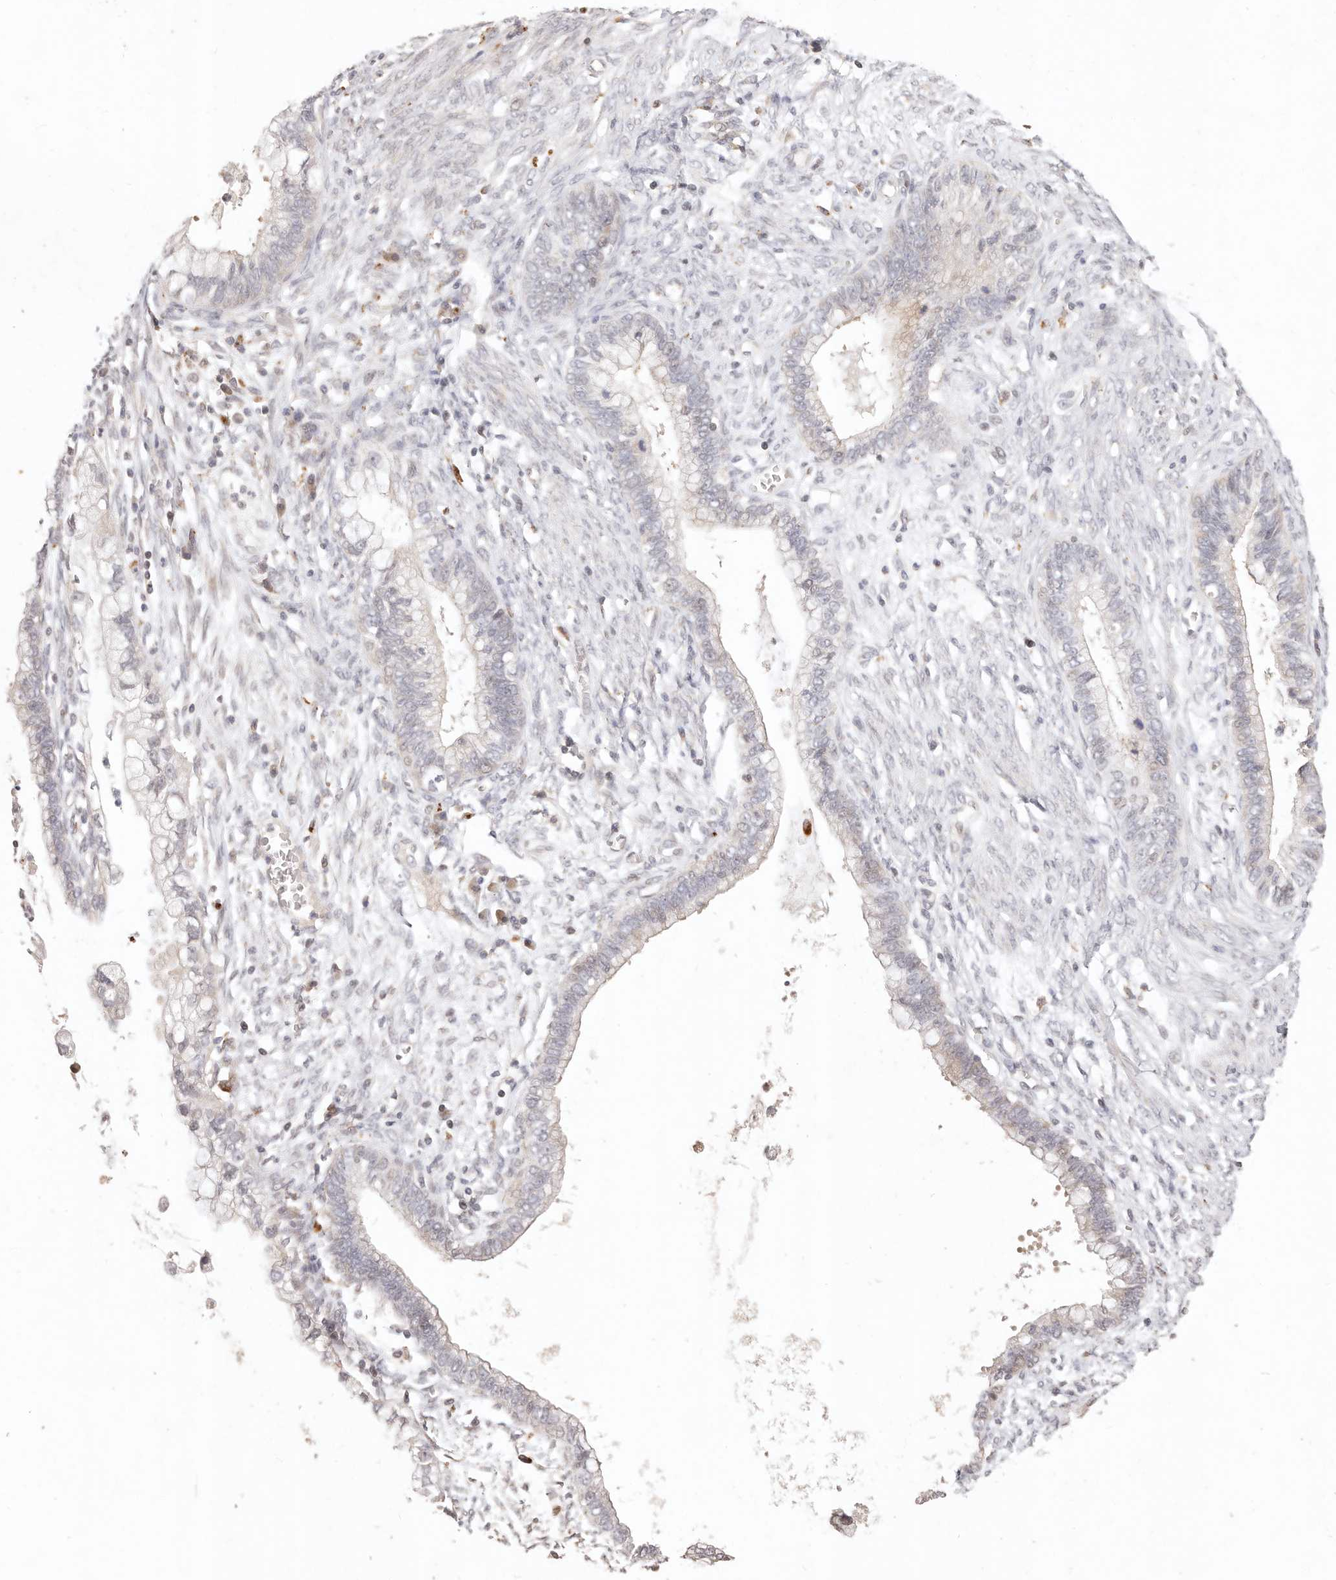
{"staining": {"intensity": "negative", "quantity": "none", "location": "none"}, "tissue": "cervical cancer", "cell_type": "Tumor cells", "image_type": "cancer", "snomed": [{"axis": "morphology", "description": "Adenocarcinoma, NOS"}, {"axis": "topography", "description": "Cervix"}], "caption": "A micrograph of human adenocarcinoma (cervical) is negative for staining in tumor cells. (Immunohistochemistry (ihc), brightfield microscopy, high magnification).", "gene": "KIF9", "patient": {"sex": "female", "age": 44}}